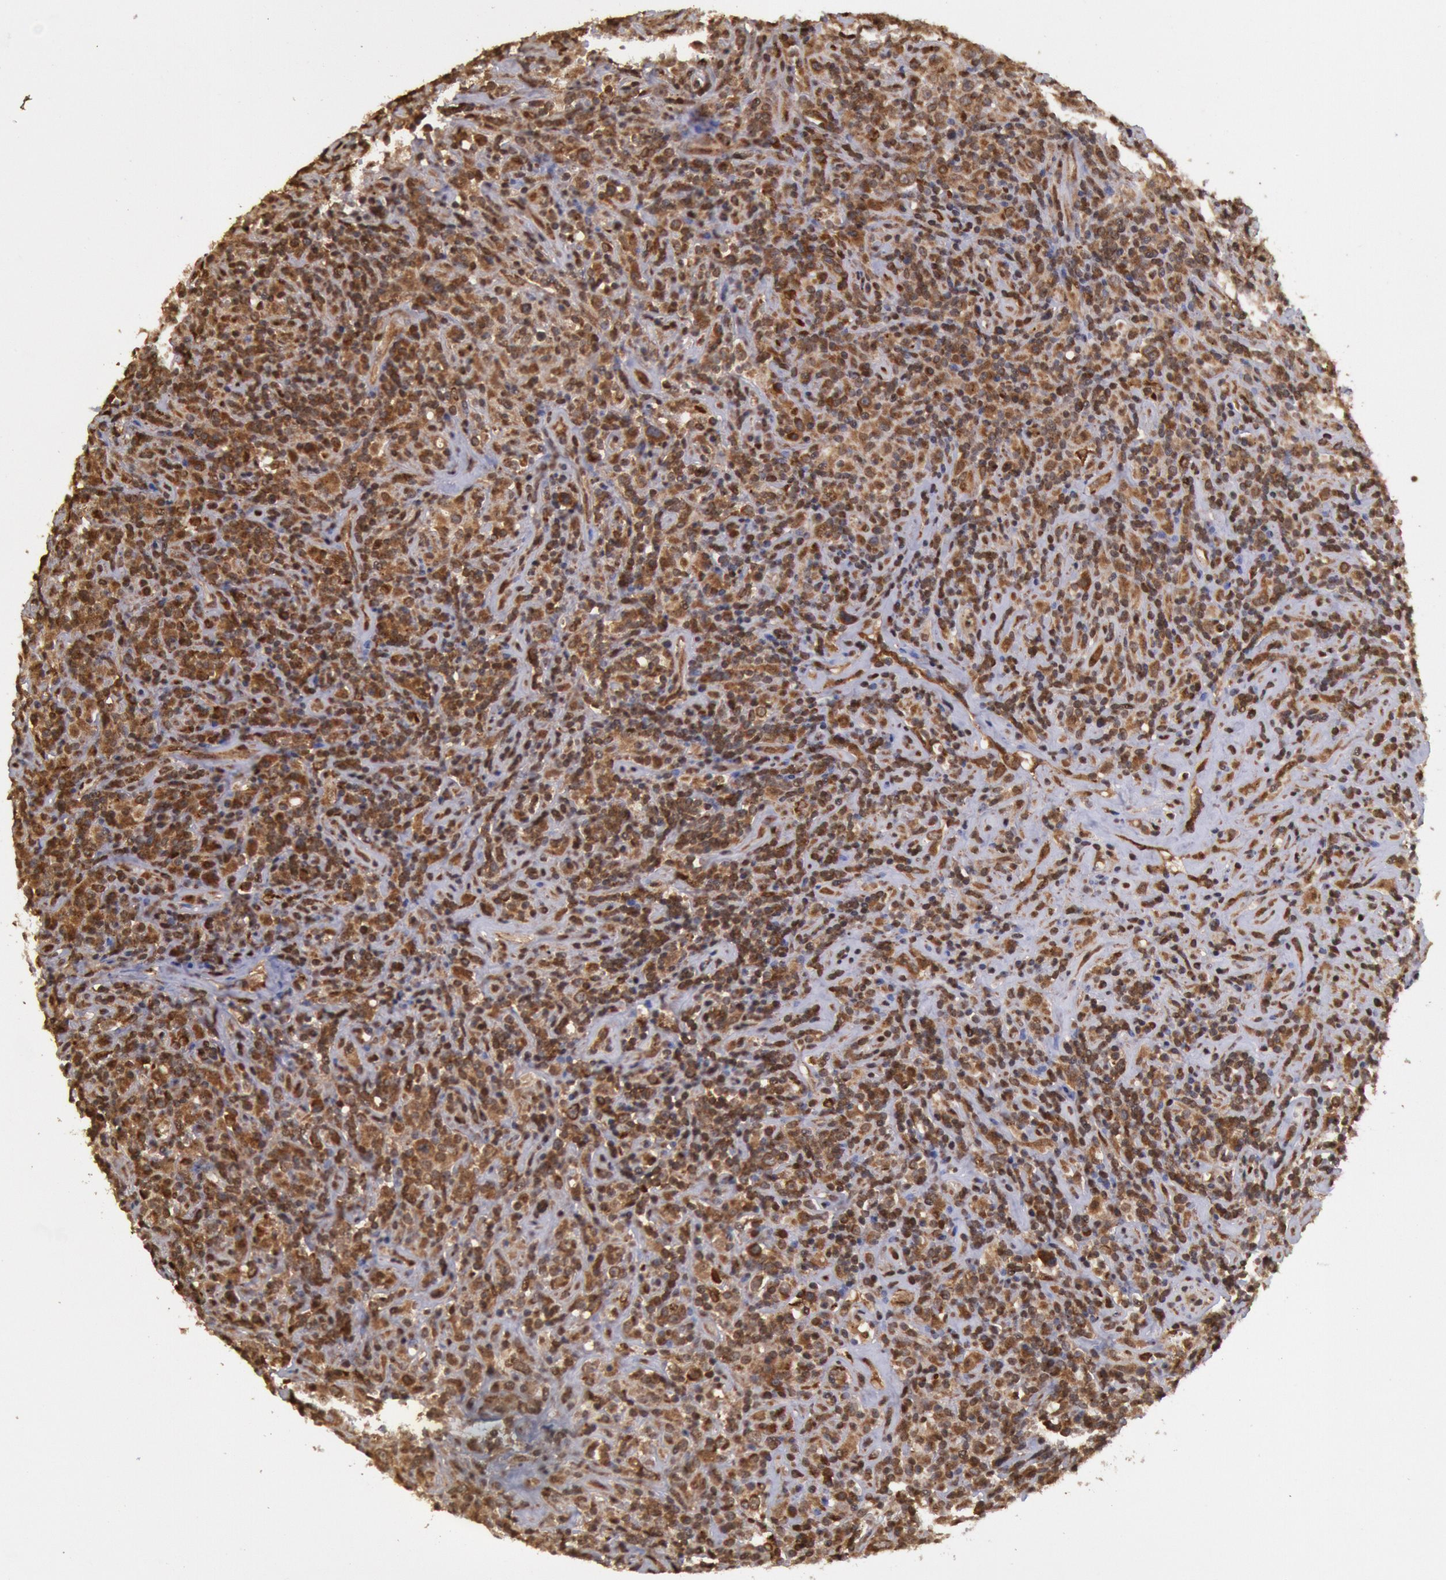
{"staining": {"intensity": "moderate", "quantity": ">75%", "location": "cytoplasmic/membranous"}, "tissue": "lymphoma", "cell_type": "Tumor cells", "image_type": "cancer", "snomed": [{"axis": "morphology", "description": "Hodgkin's disease, NOS"}, {"axis": "topography", "description": "Lymph node"}], "caption": "Moderate cytoplasmic/membranous protein staining is present in about >75% of tumor cells in Hodgkin's disease.", "gene": "STX17", "patient": {"sex": "male", "age": 46}}